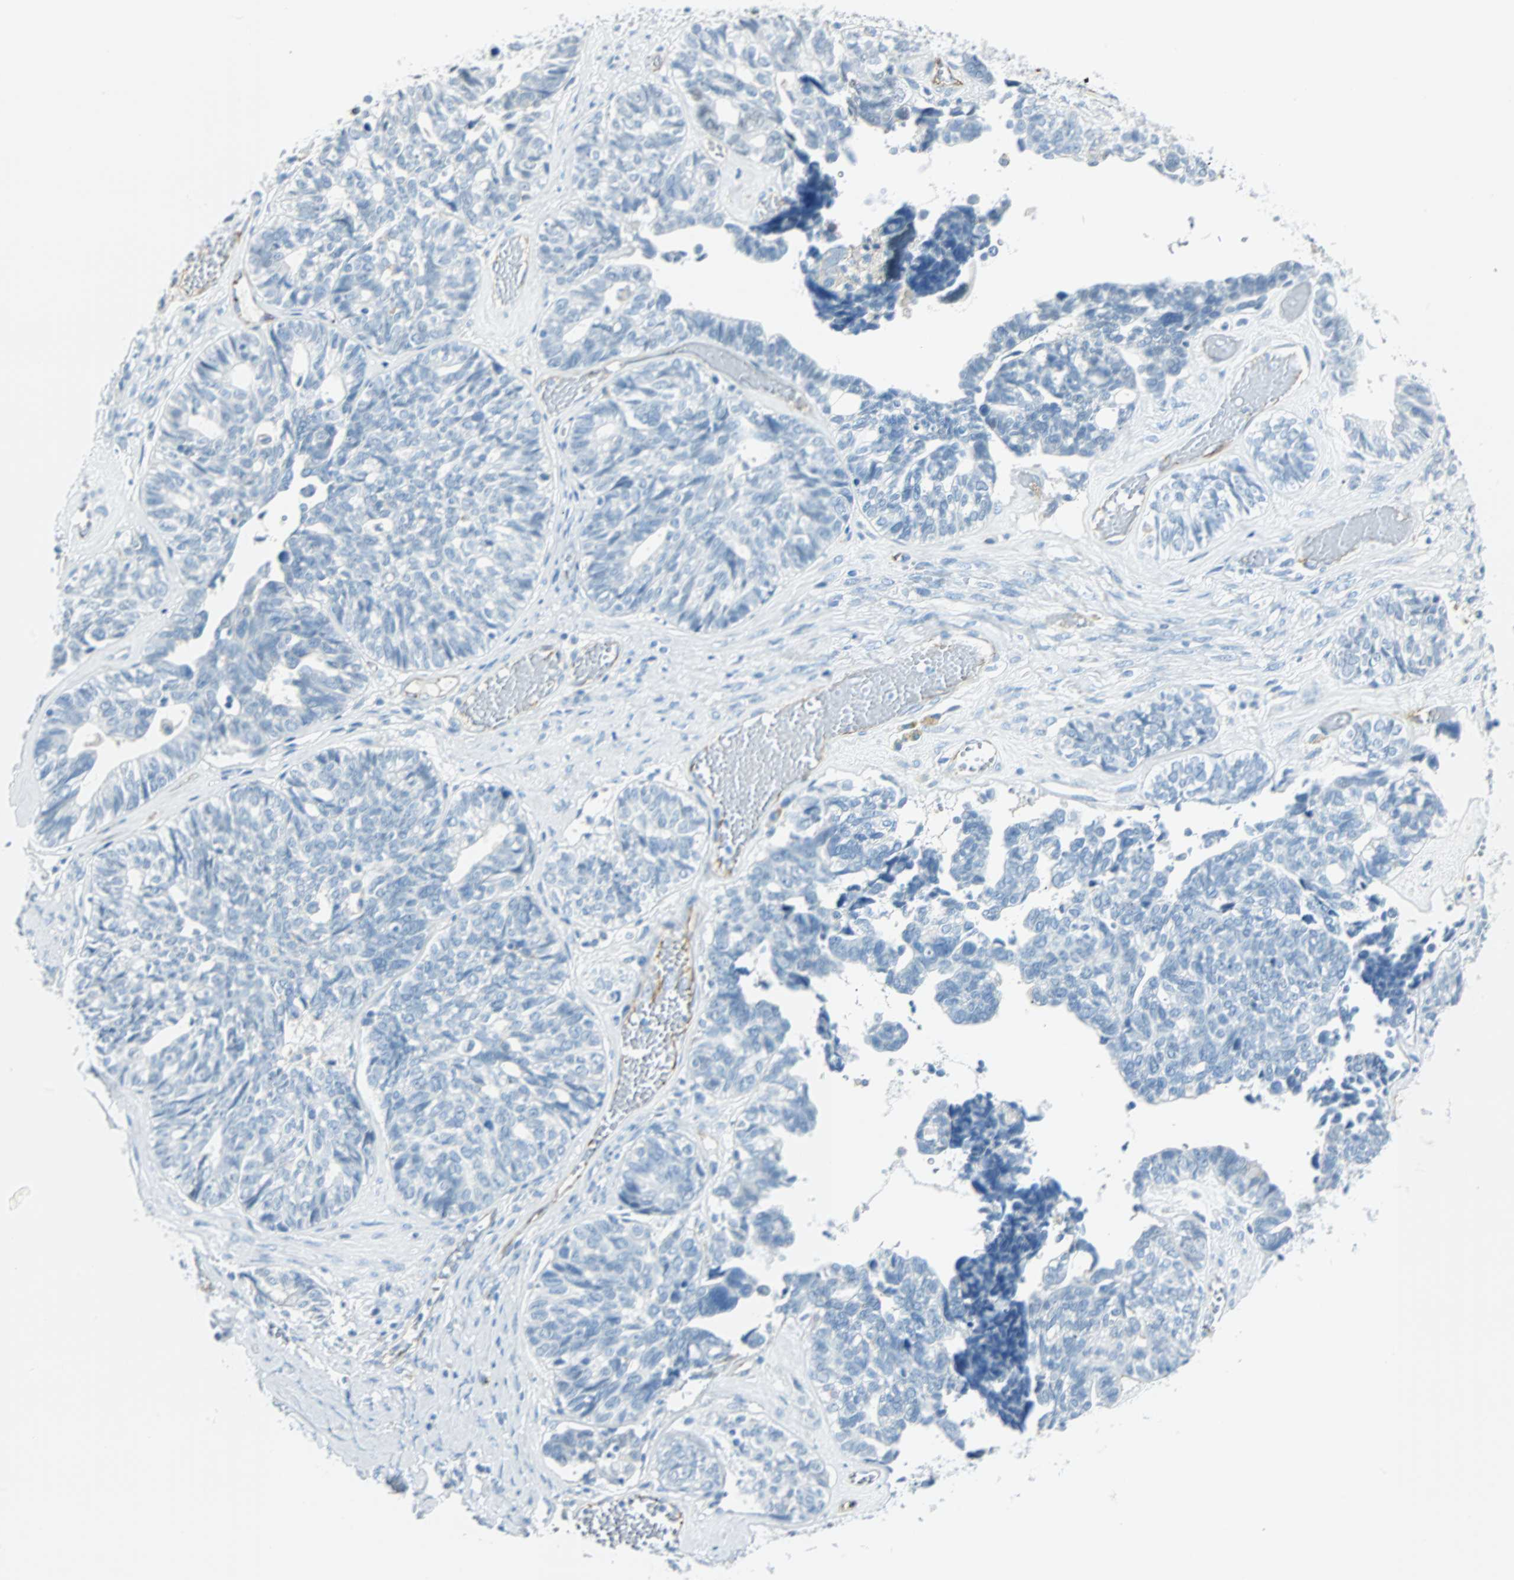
{"staining": {"intensity": "negative", "quantity": "none", "location": "none"}, "tissue": "ovarian cancer", "cell_type": "Tumor cells", "image_type": "cancer", "snomed": [{"axis": "morphology", "description": "Cystadenocarcinoma, serous, NOS"}, {"axis": "topography", "description": "Ovary"}], "caption": "An image of serous cystadenocarcinoma (ovarian) stained for a protein demonstrates no brown staining in tumor cells.", "gene": "VPS9D1", "patient": {"sex": "female", "age": 79}}